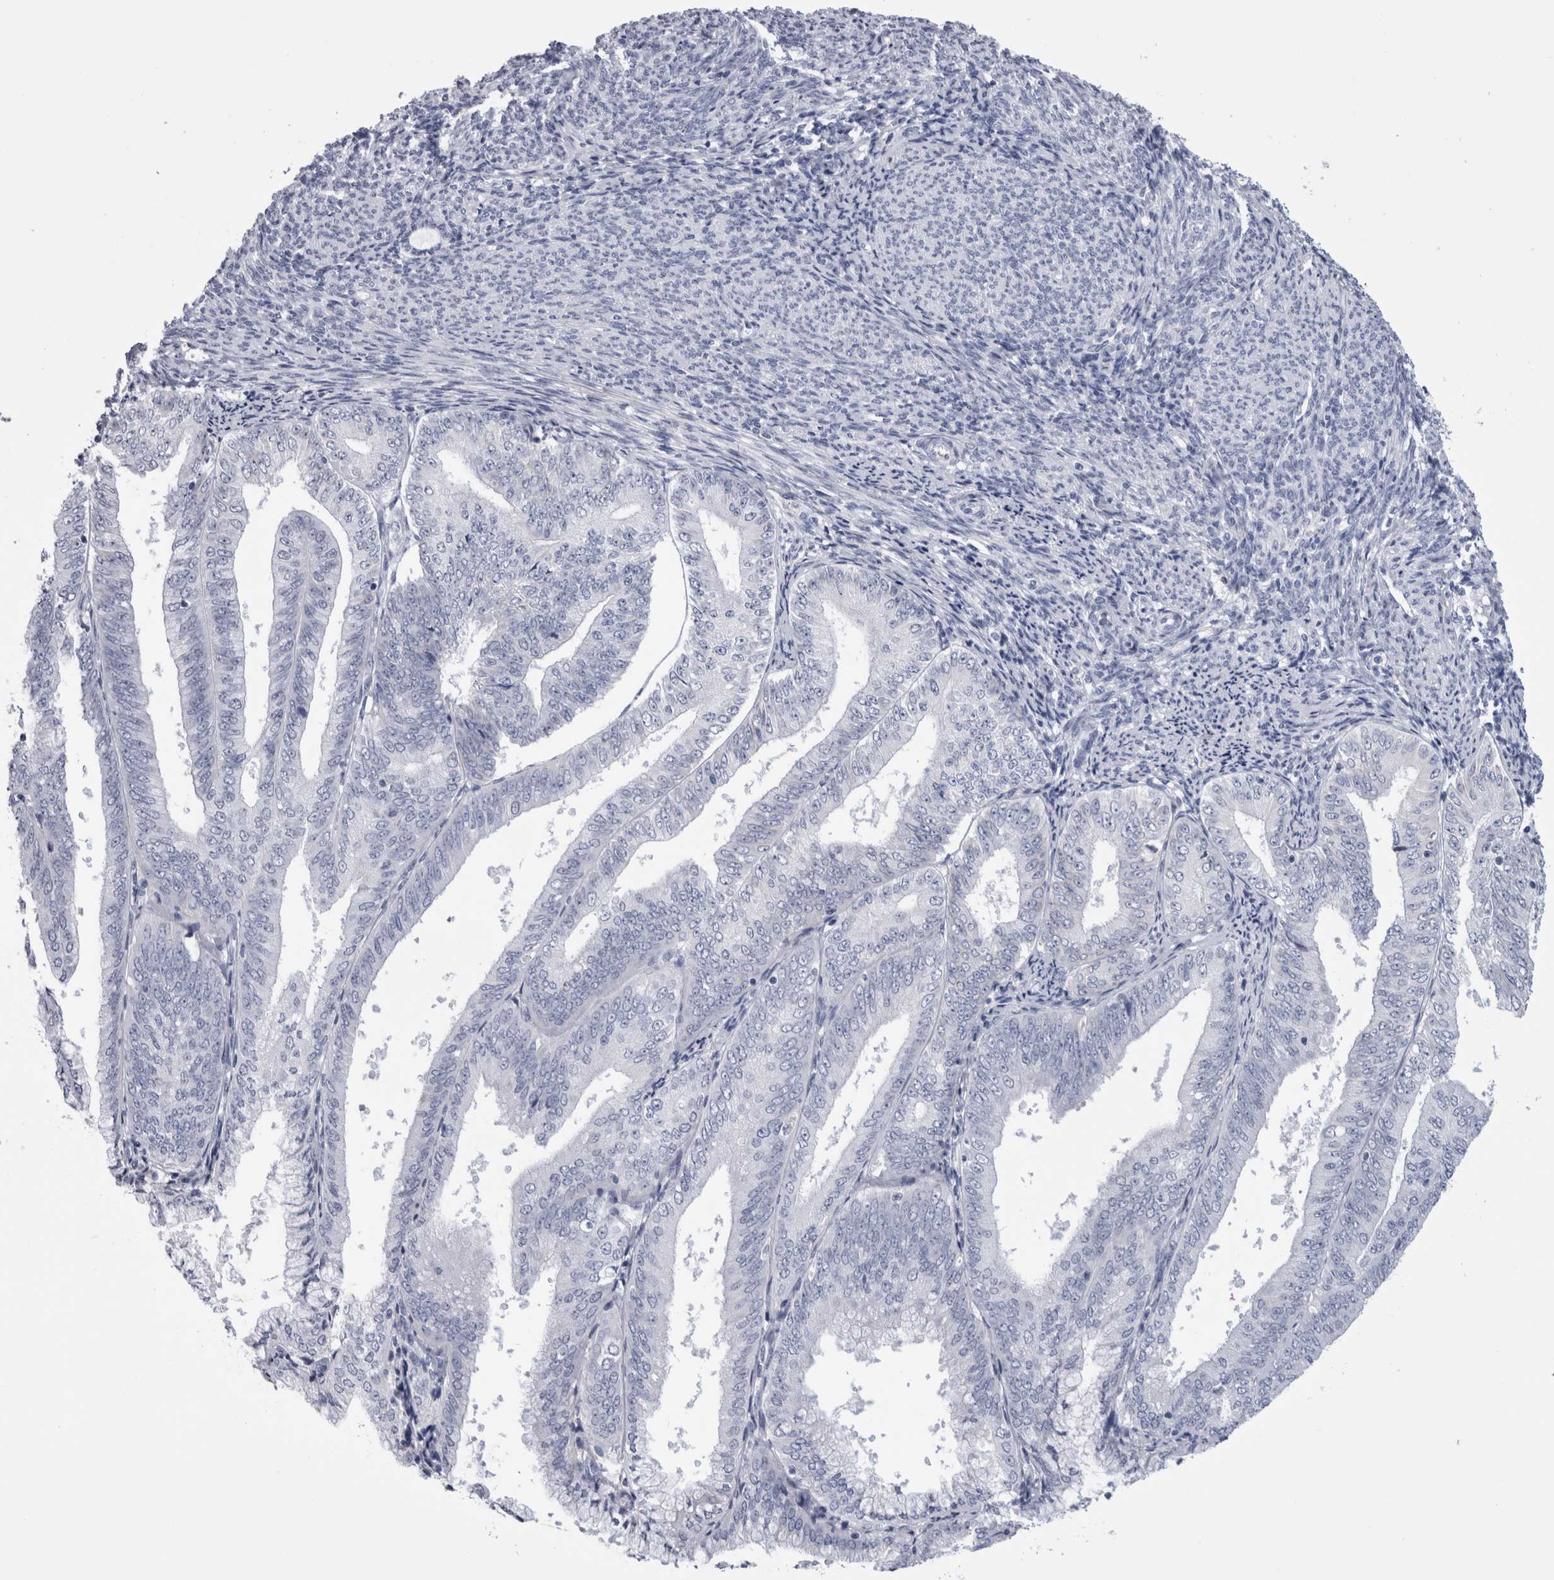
{"staining": {"intensity": "negative", "quantity": "none", "location": "none"}, "tissue": "endometrial cancer", "cell_type": "Tumor cells", "image_type": "cancer", "snomed": [{"axis": "morphology", "description": "Adenocarcinoma, NOS"}, {"axis": "topography", "description": "Endometrium"}], "caption": "Immunohistochemical staining of endometrial cancer demonstrates no significant positivity in tumor cells.", "gene": "PAX5", "patient": {"sex": "female", "age": 63}}